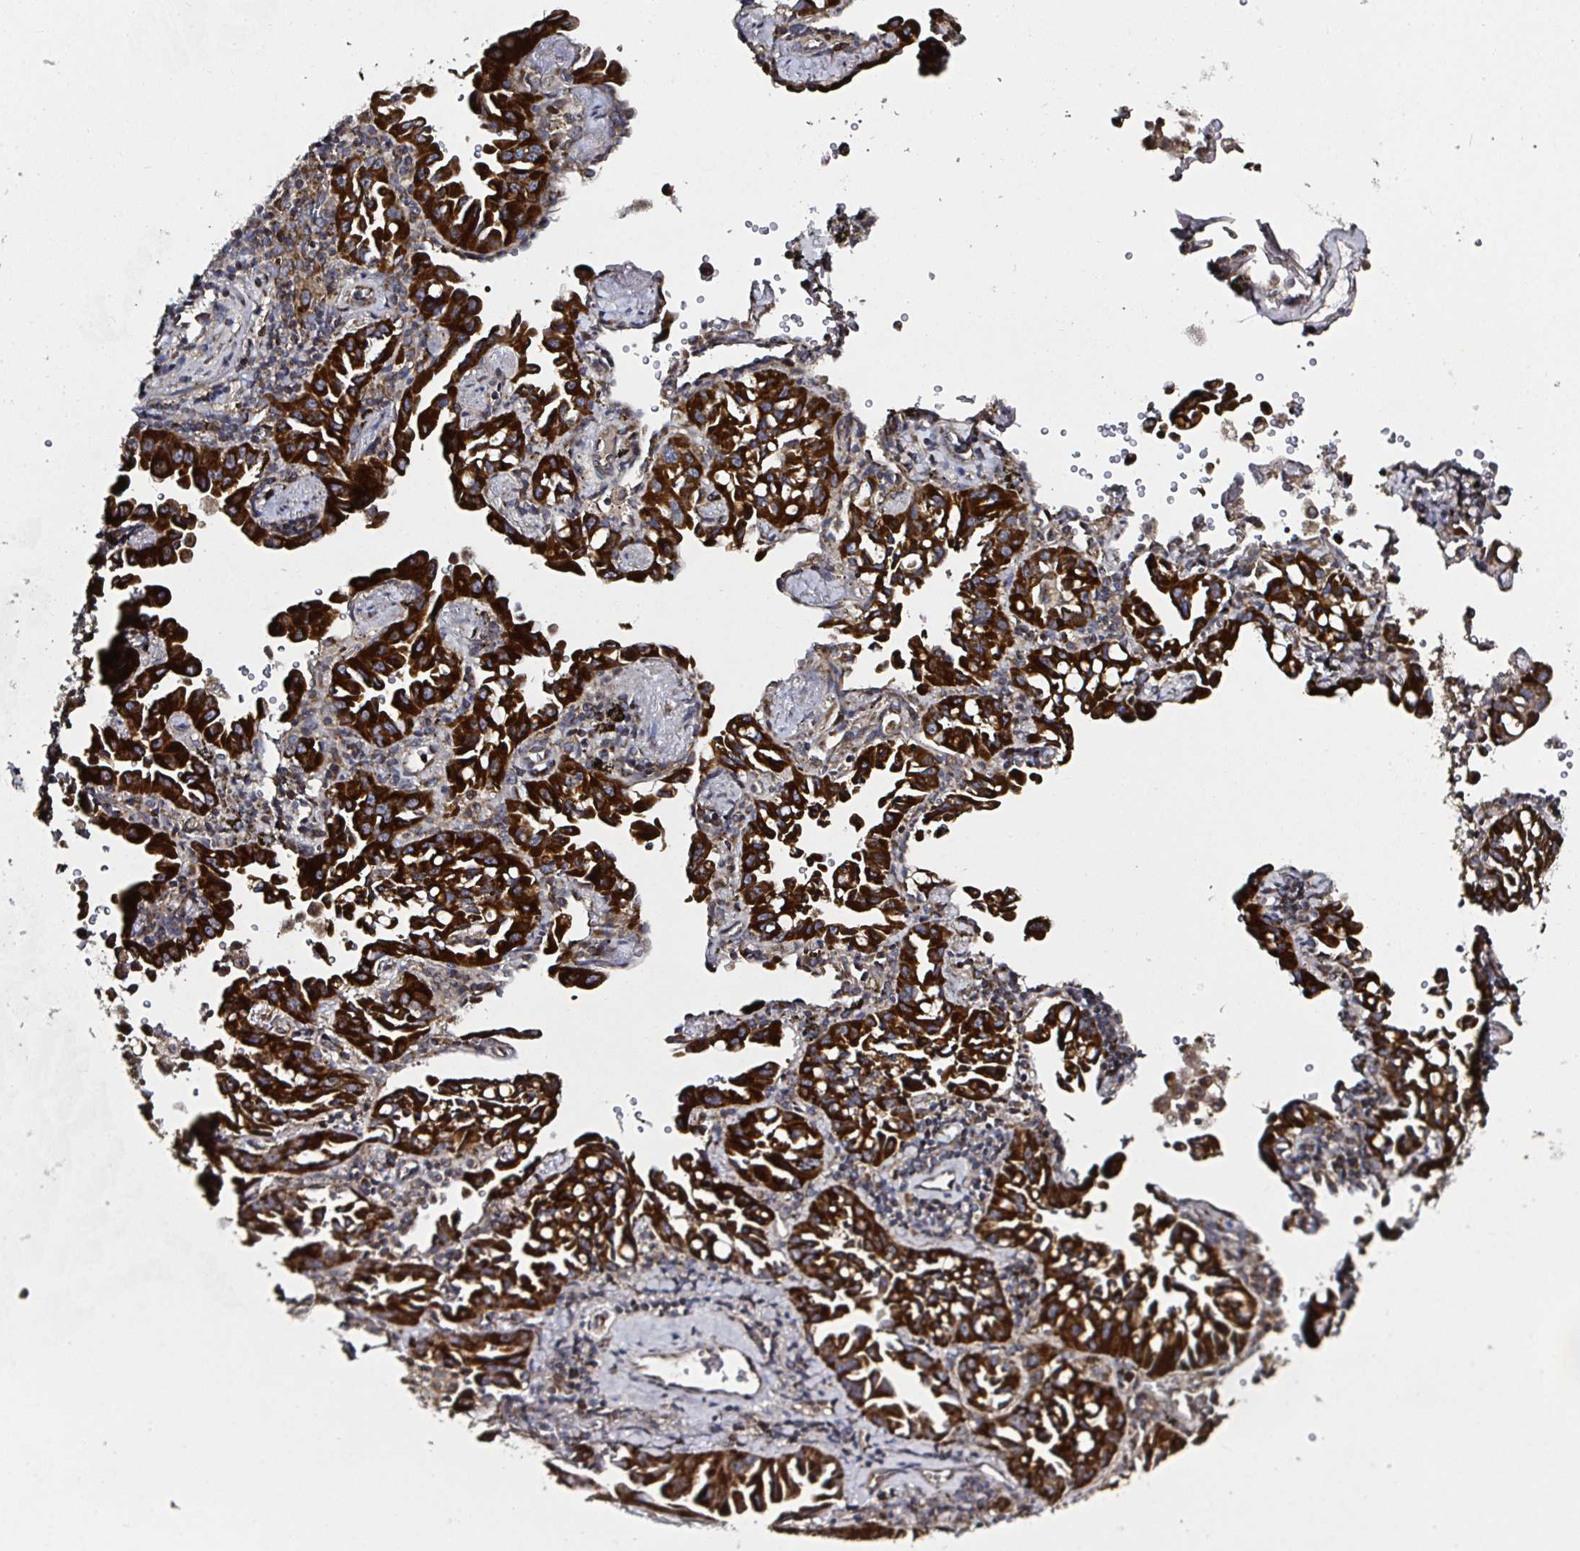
{"staining": {"intensity": "strong", "quantity": ">75%", "location": "cytoplasmic/membranous"}, "tissue": "lung cancer", "cell_type": "Tumor cells", "image_type": "cancer", "snomed": [{"axis": "morphology", "description": "Adenocarcinoma, NOS"}, {"axis": "topography", "description": "Lung"}], "caption": "IHC photomicrograph of human lung cancer (adenocarcinoma) stained for a protein (brown), which reveals high levels of strong cytoplasmic/membranous expression in about >75% of tumor cells.", "gene": "ATAD3B", "patient": {"sex": "male", "age": 68}}